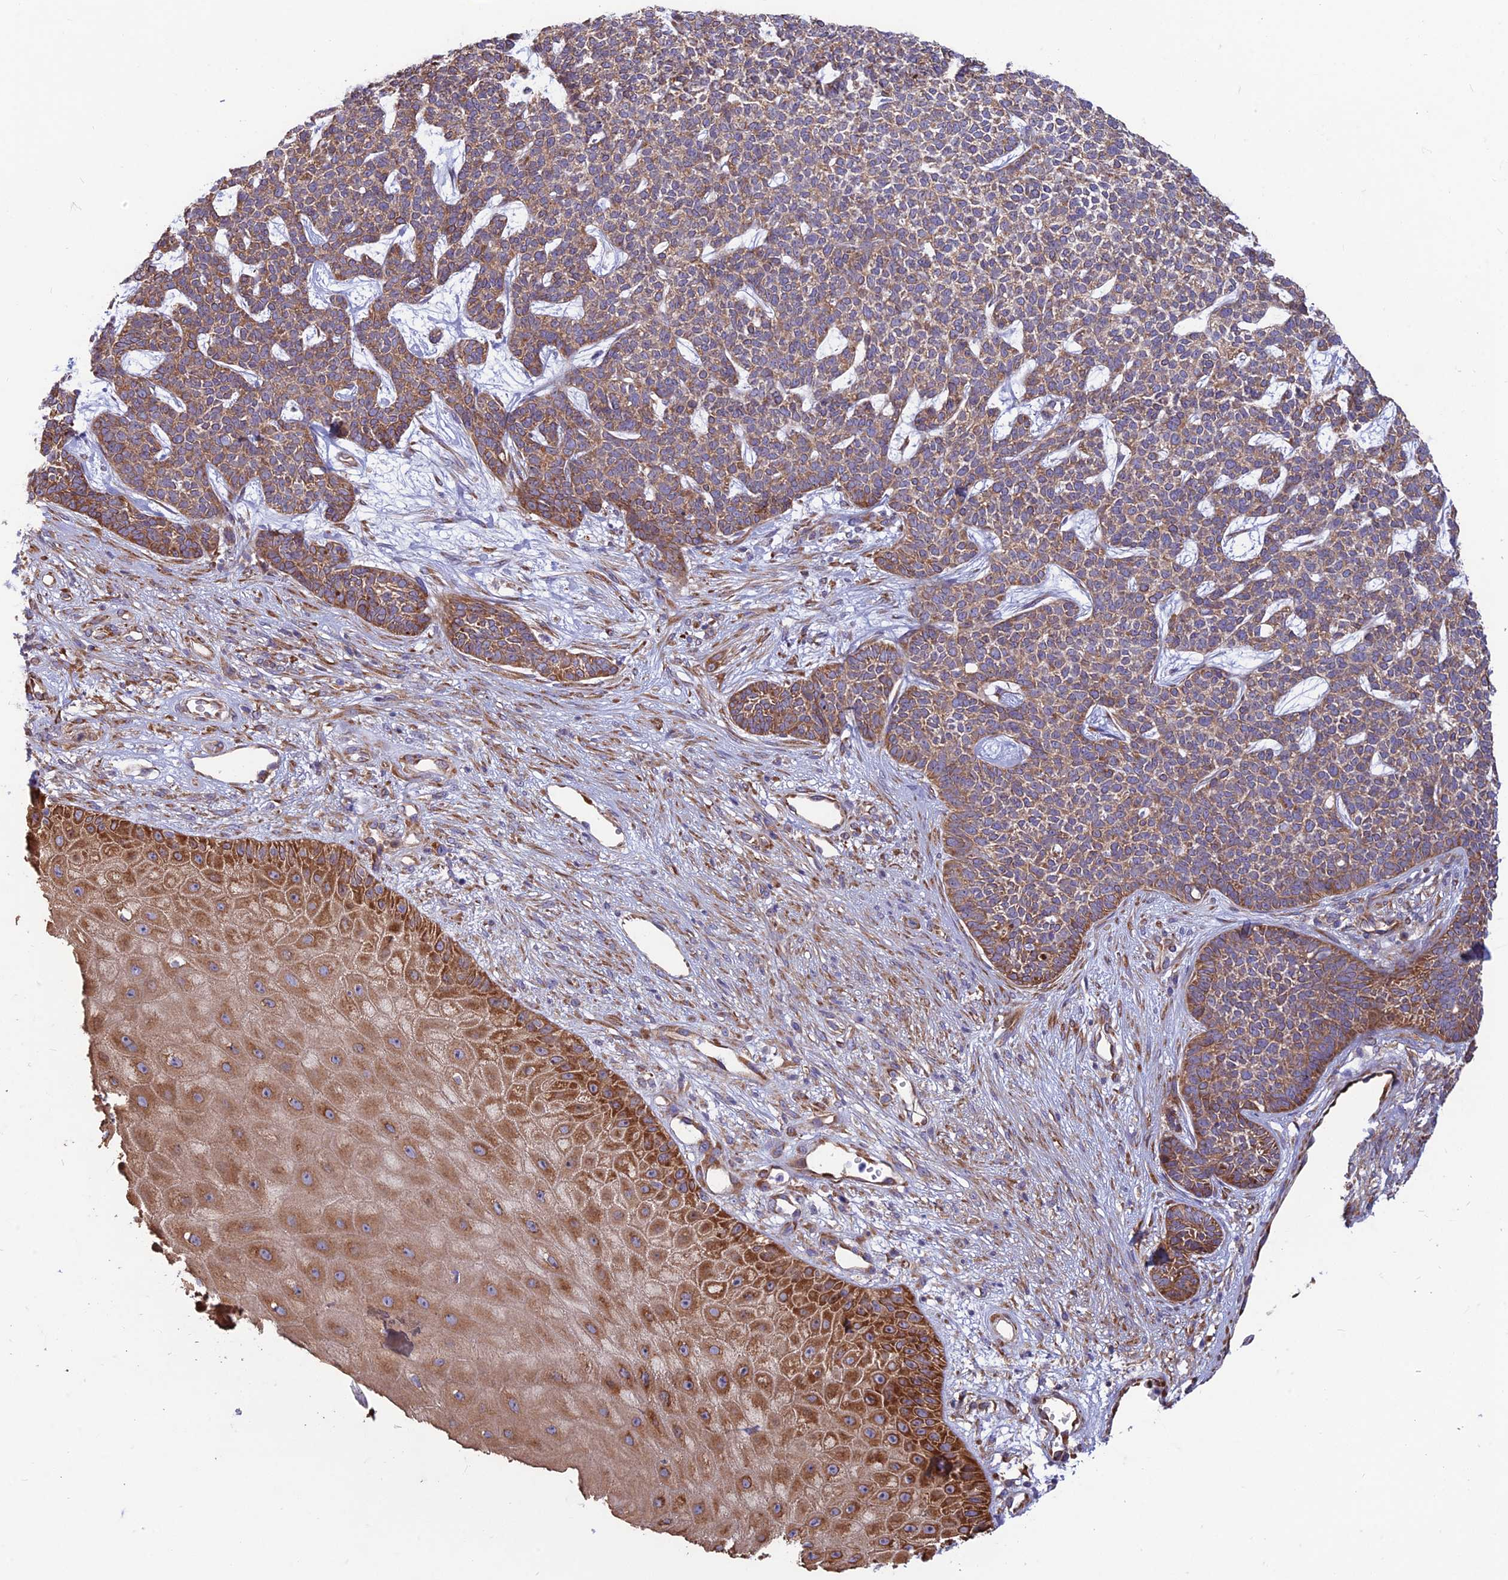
{"staining": {"intensity": "moderate", "quantity": "25%-75%", "location": "cytoplasmic/membranous"}, "tissue": "skin cancer", "cell_type": "Tumor cells", "image_type": "cancer", "snomed": [{"axis": "morphology", "description": "Basal cell carcinoma"}, {"axis": "topography", "description": "Skin"}], "caption": "Brown immunohistochemical staining in skin cancer shows moderate cytoplasmic/membranous staining in about 25%-75% of tumor cells.", "gene": "RPL17-C18orf32", "patient": {"sex": "female", "age": 84}}